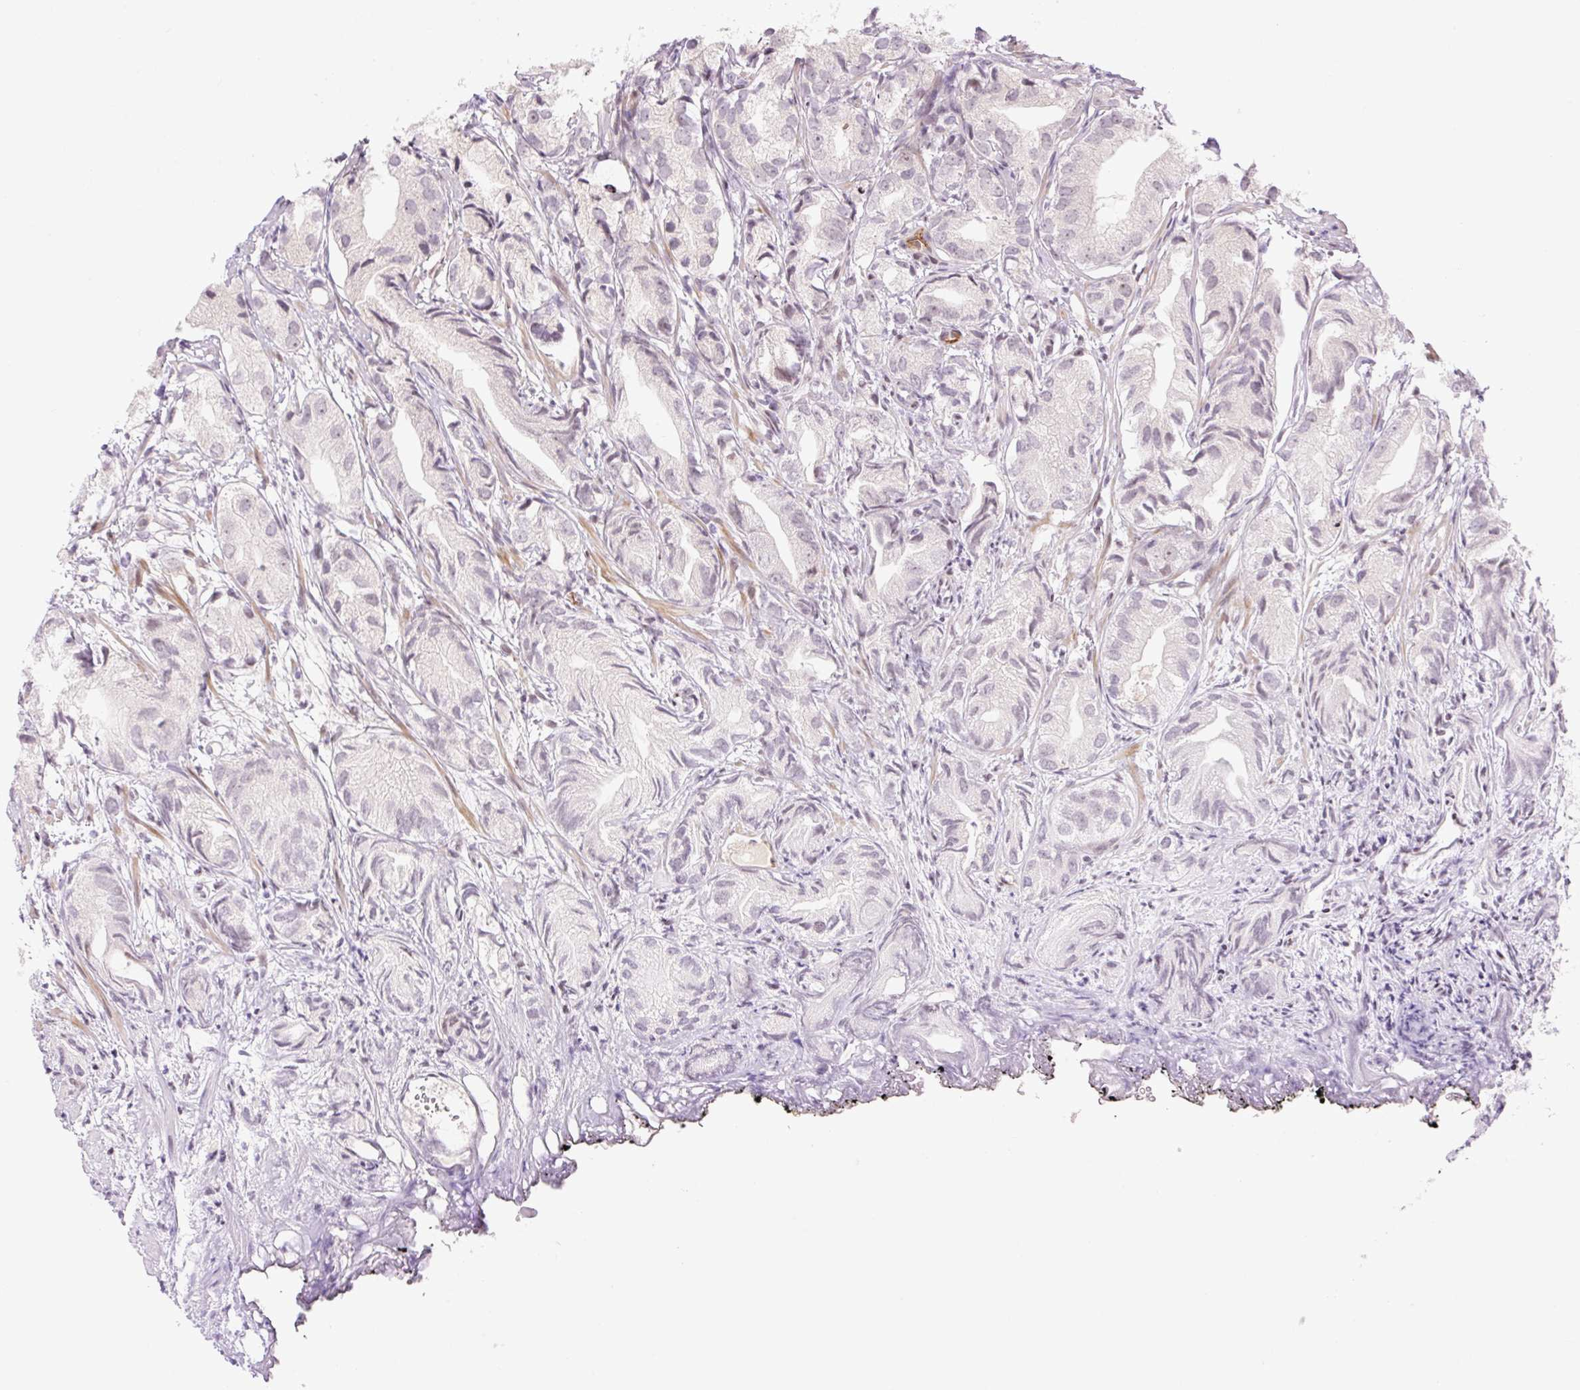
{"staining": {"intensity": "weak", "quantity": "<25%", "location": "nuclear"}, "tissue": "prostate cancer", "cell_type": "Tumor cells", "image_type": "cancer", "snomed": [{"axis": "morphology", "description": "Adenocarcinoma, High grade"}, {"axis": "topography", "description": "Prostate"}], "caption": "Tumor cells show no significant staining in high-grade adenocarcinoma (prostate).", "gene": "ZNF417", "patient": {"sex": "male", "age": 82}}